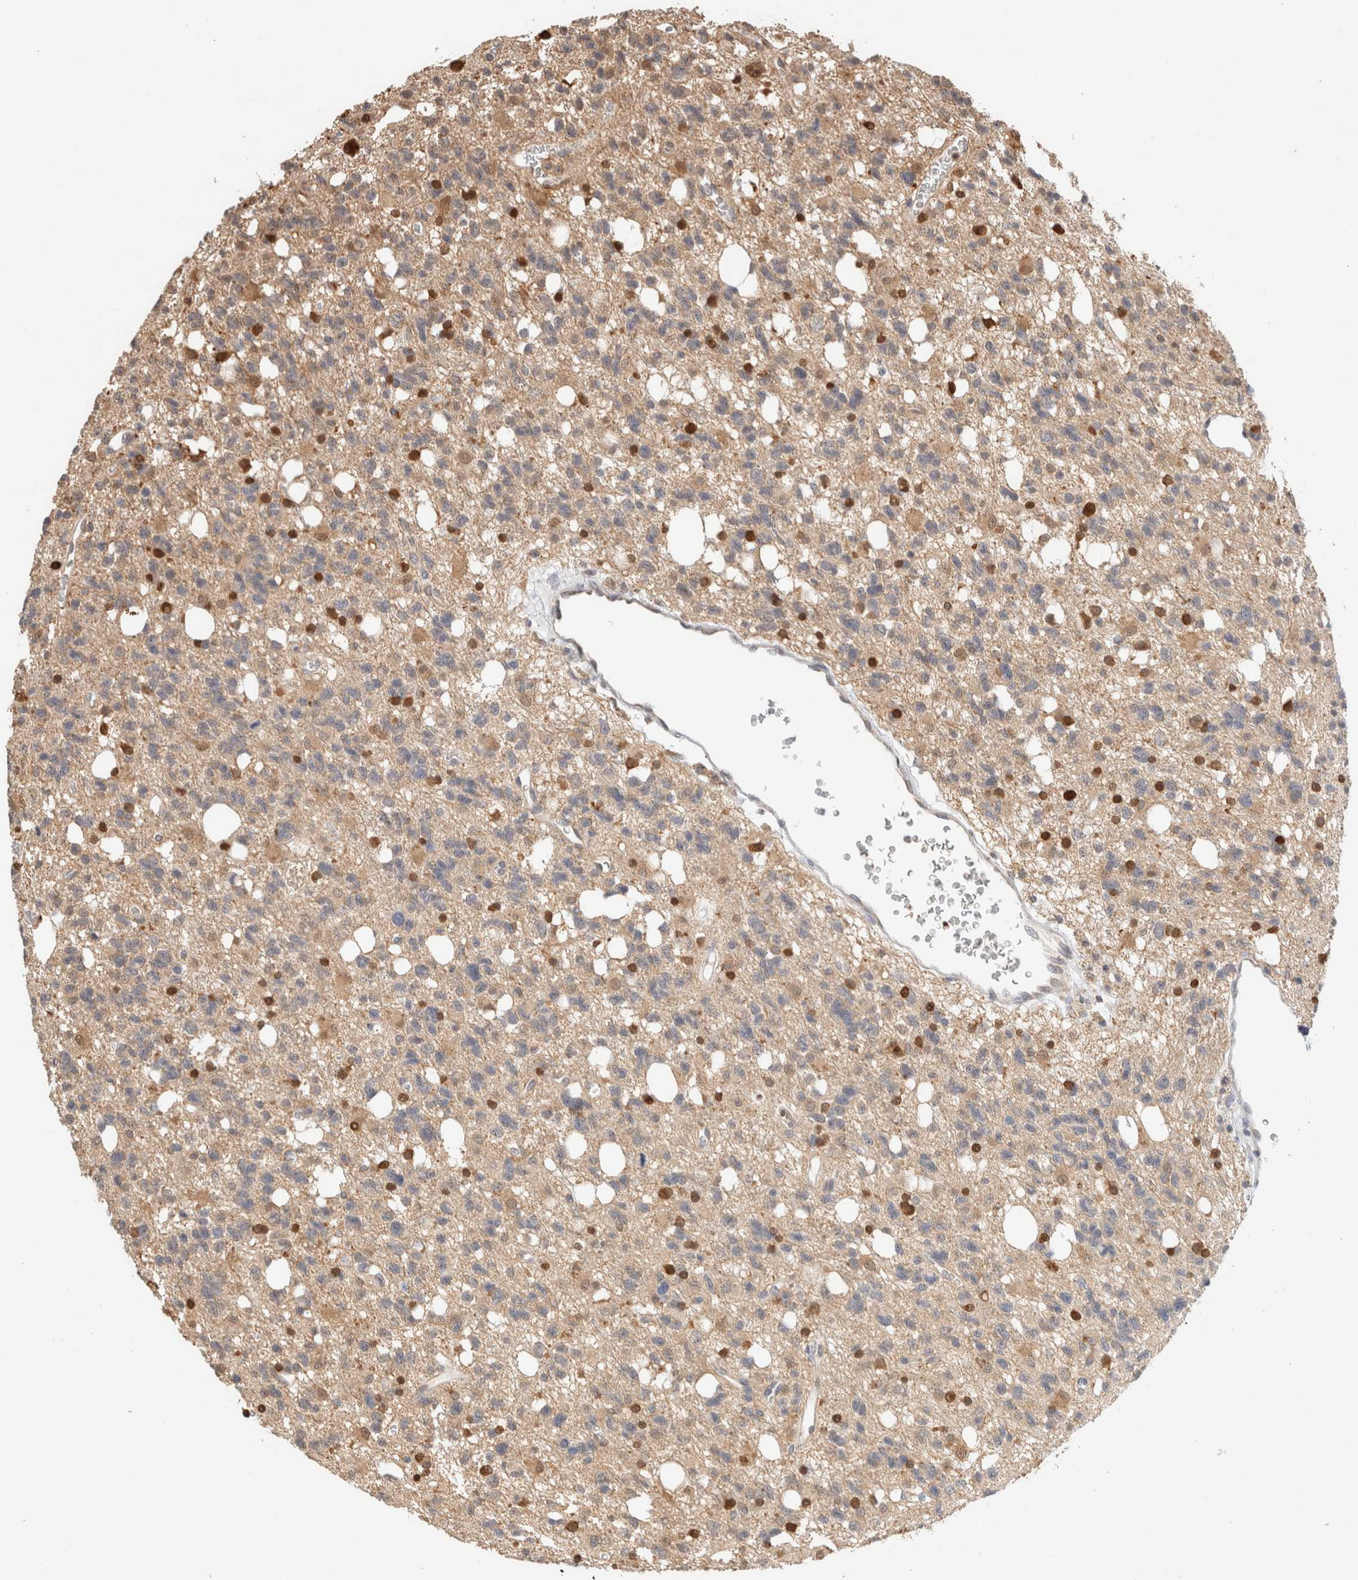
{"staining": {"intensity": "weak", "quantity": "<25%", "location": "cytoplasmic/membranous"}, "tissue": "glioma", "cell_type": "Tumor cells", "image_type": "cancer", "snomed": [{"axis": "morphology", "description": "Glioma, malignant, High grade"}, {"axis": "topography", "description": "Brain"}], "caption": "An image of glioma stained for a protein demonstrates no brown staining in tumor cells.", "gene": "CA13", "patient": {"sex": "female", "age": 62}}